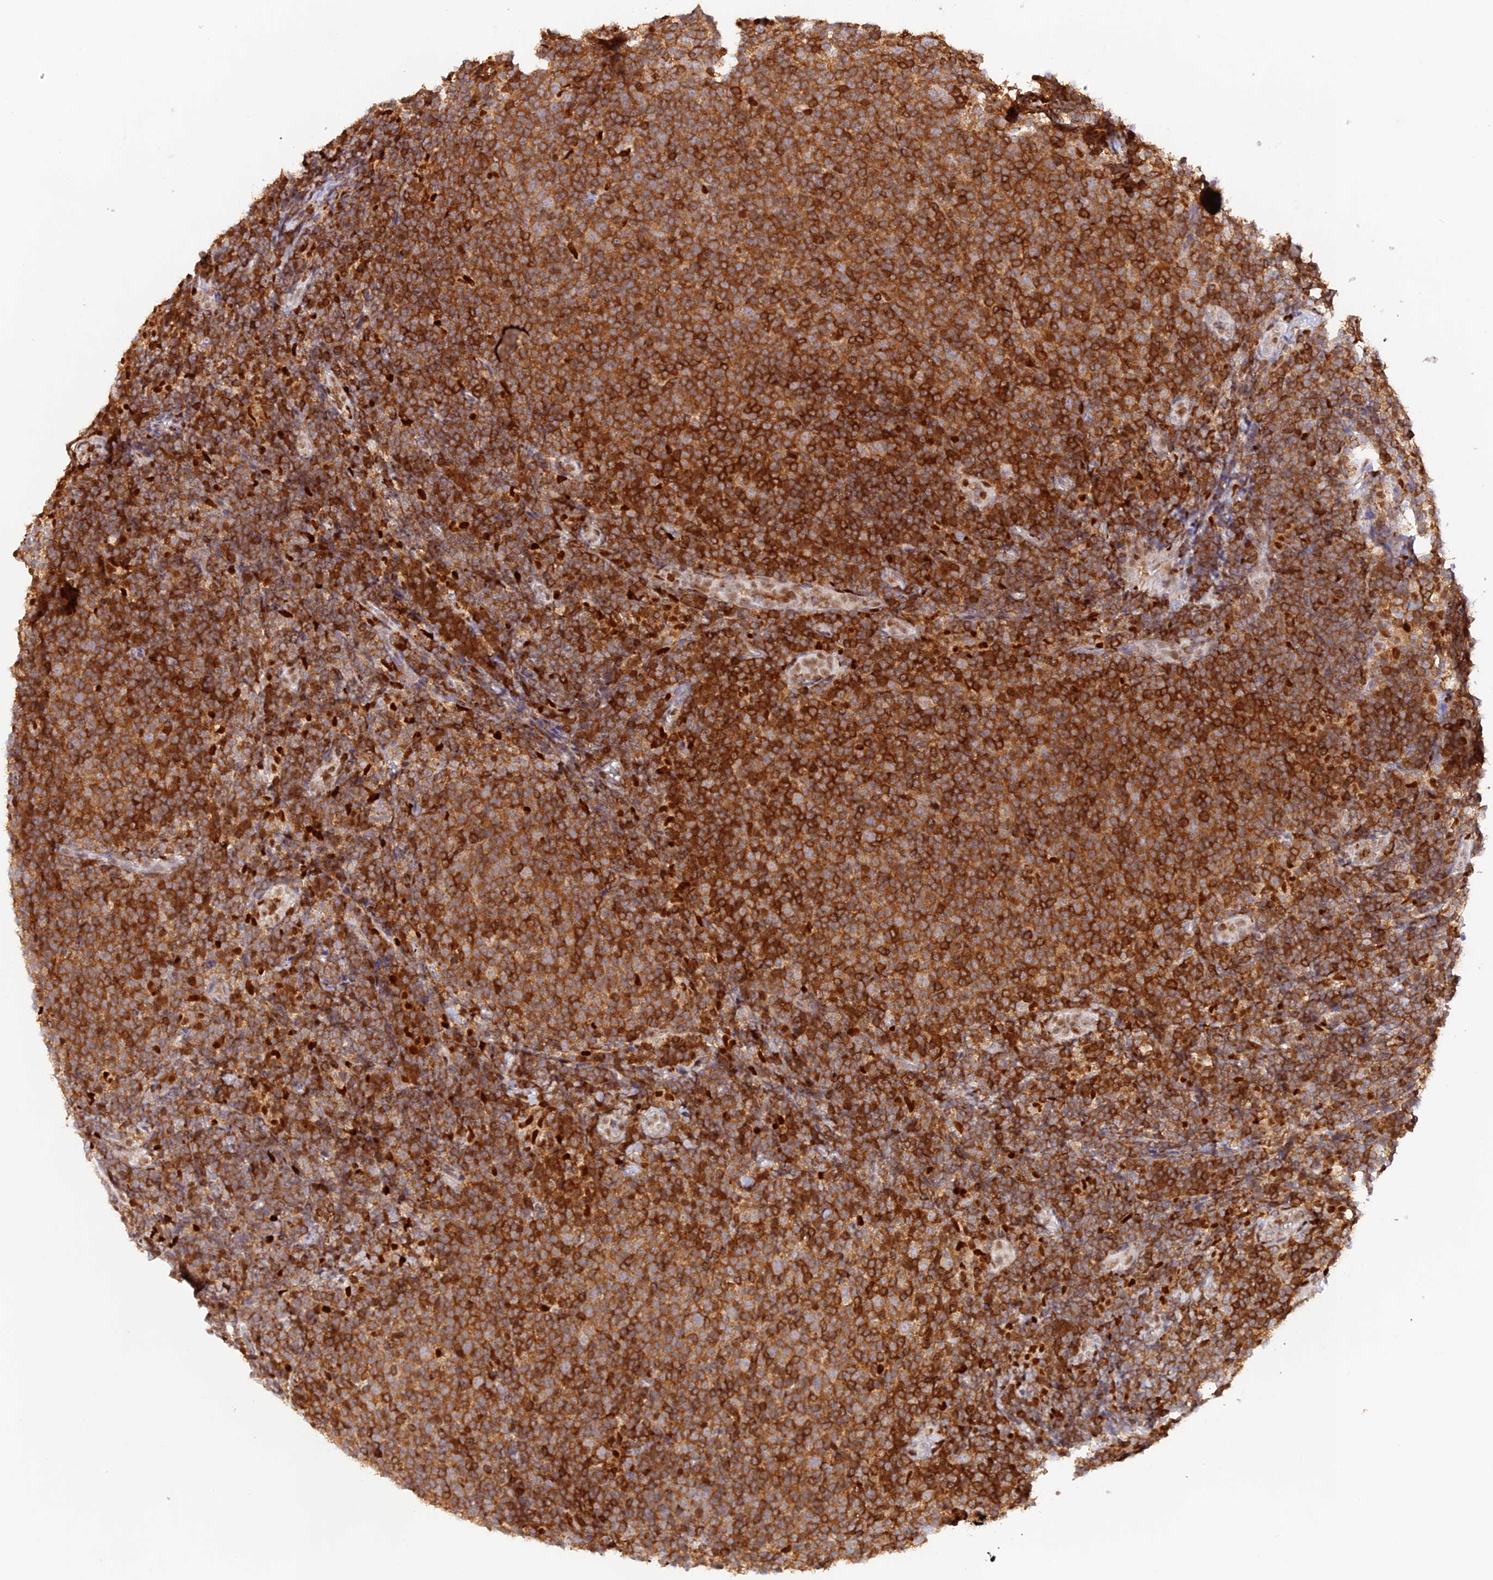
{"staining": {"intensity": "strong", "quantity": ">75%", "location": "cytoplasmic/membranous"}, "tissue": "lymphoma", "cell_type": "Tumor cells", "image_type": "cancer", "snomed": [{"axis": "morphology", "description": "Malignant lymphoma, non-Hodgkin's type, Low grade"}, {"axis": "topography", "description": "Lymph node"}], "caption": "Lymphoma tissue displays strong cytoplasmic/membranous expression in about >75% of tumor cells", "gene": "DENND1C", "patient": {"sex": "male", "age": 66}}